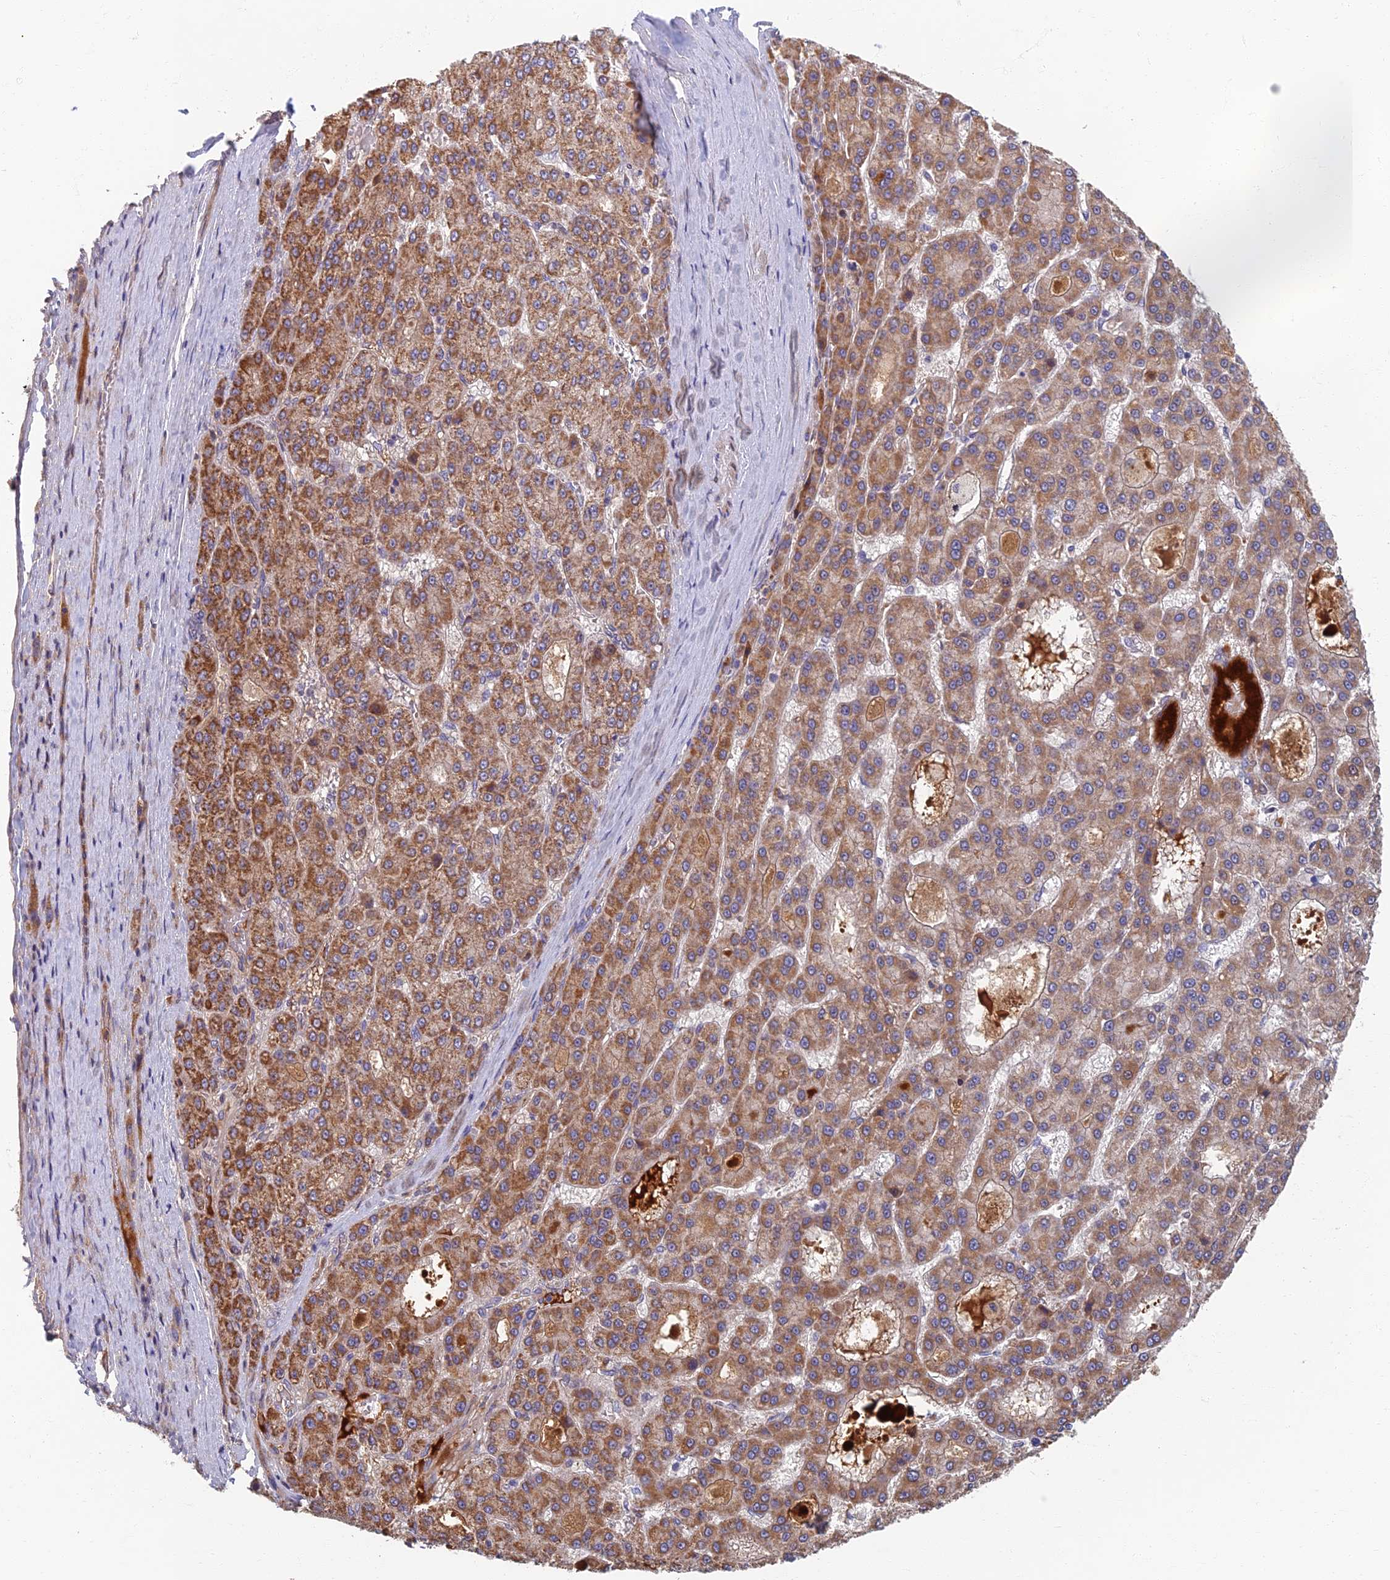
{"staining": {"intensity": "moderate", "quantity": ">75%", "location": "cytoplasmic/membranous"}, "tissue": "liver cancer", "cell_type": "Tumor cells", "image_type": "cancer", "snomed": [{"axis": "morphology", "description": "Carcinoma, Hepatocellular, NOS"}, {"axis": "topography", "description": "Liver"}], "caption": "This histopathology image displays hepatocellular carcinoma (liver) stained with immunohistochemistry (IHC) to label a protein in brown. The cytoplasmic/membranous of tumor cells show moderate positivity for the protein. Nuclei are counter-stained blue.", "gene": "SOGA1", "patient": {"sex": "male", "age": 70}}